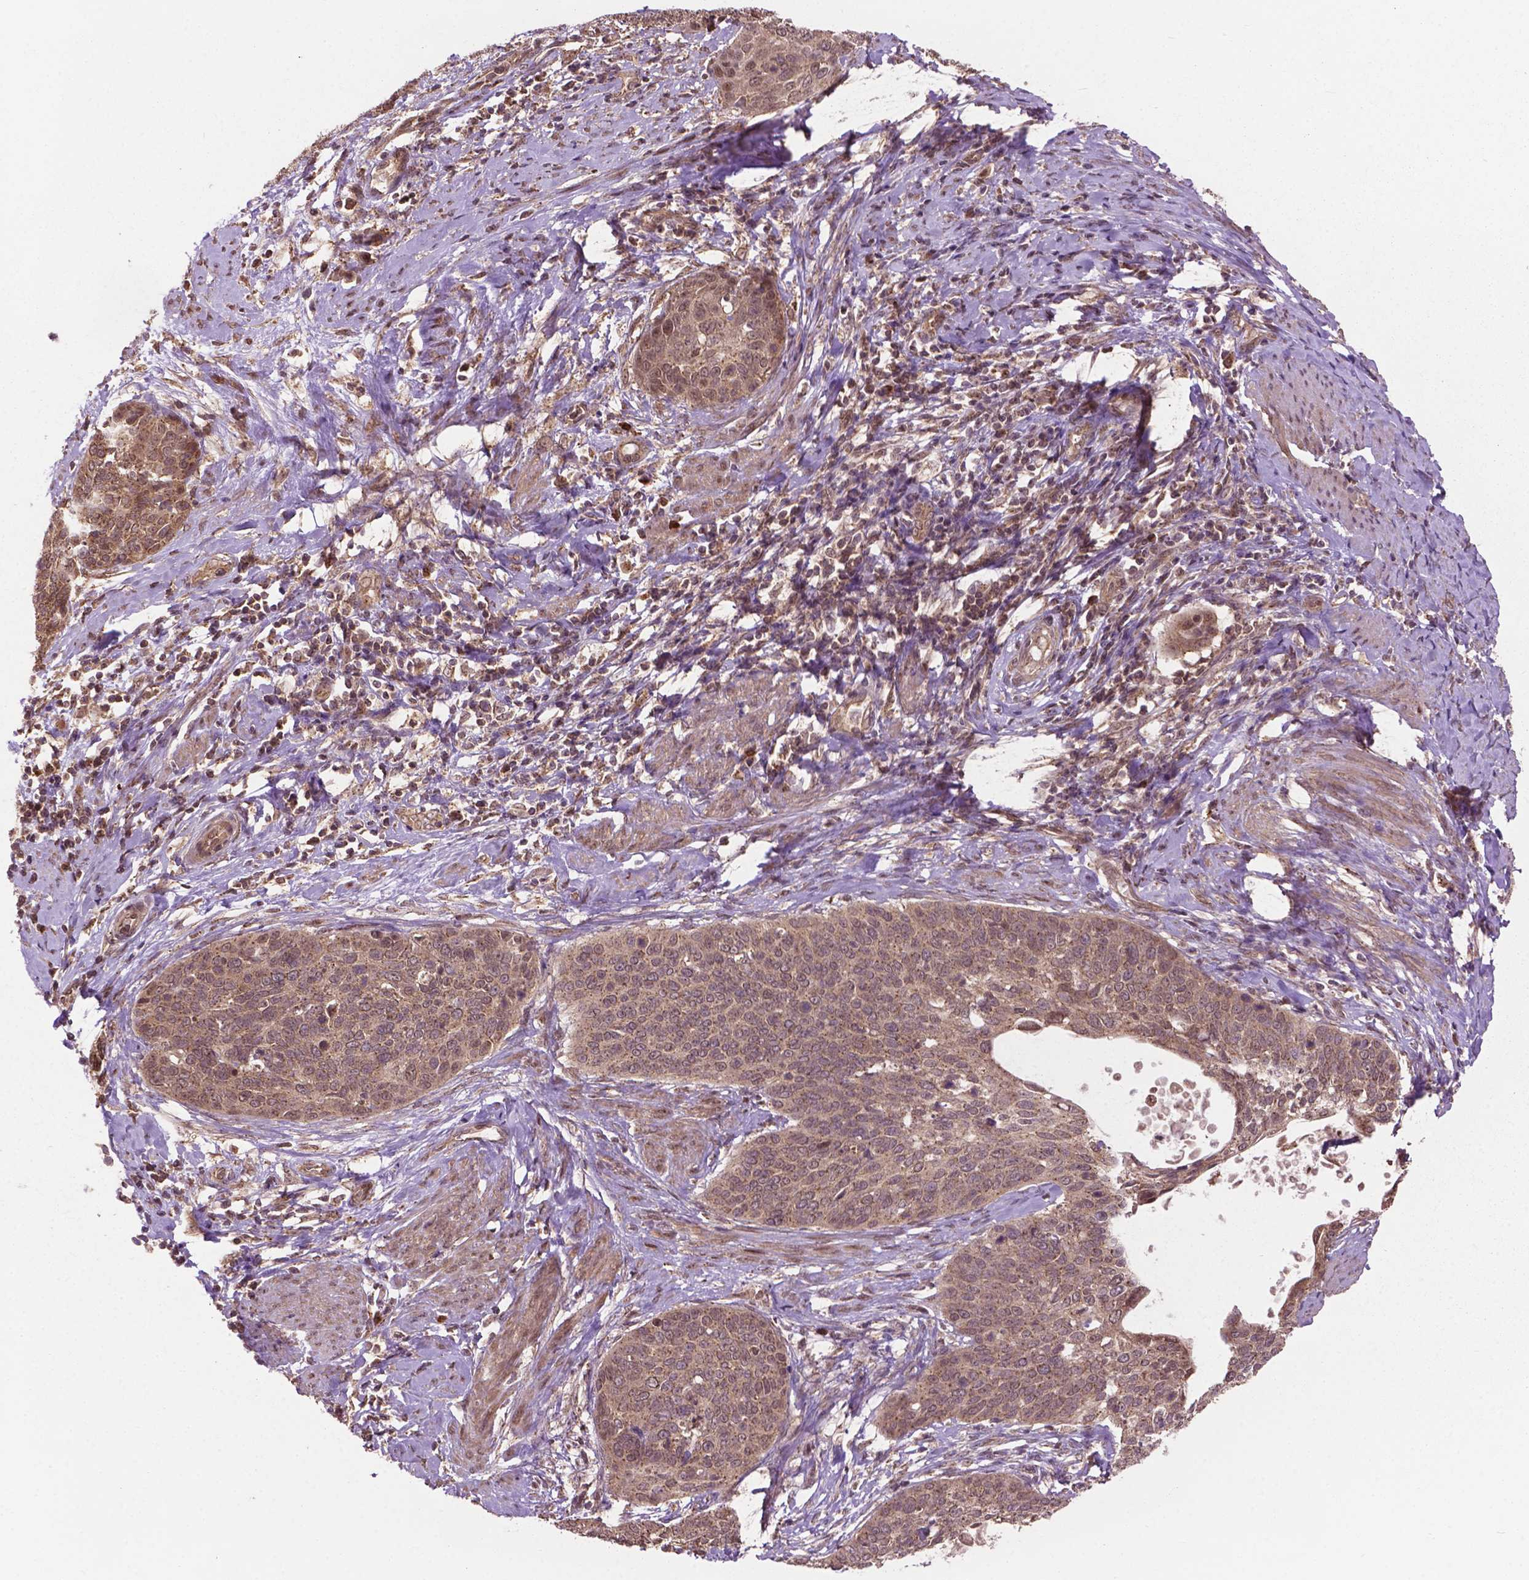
{"staining": {"intensity": "moderate", "quantity": ">75%", "location": "cytoplasmic/membranous"}, "tissue": "cervical cancer", "cell_type": "Tumor cells", "image_type": "cancer", "snomed": [{"axis": "morphology", "description": "Squamous cell carcinoma, NOS"}, {"axis": "topography", "description": "Cervix"}], "caption": "Tumor cells exhibit moderate cytoplasmic/membranous expression in approximately >75% of cells in squamous cell carcinoma (cervical). The staining was performed using DAB (3,3'-diaminobenzidine), with brown indicating positive protein expression. Nuclei are stained blue with hematoxylin.", "gene": "PPP1CB", "patient": {"sex": "female", "age": 69}}